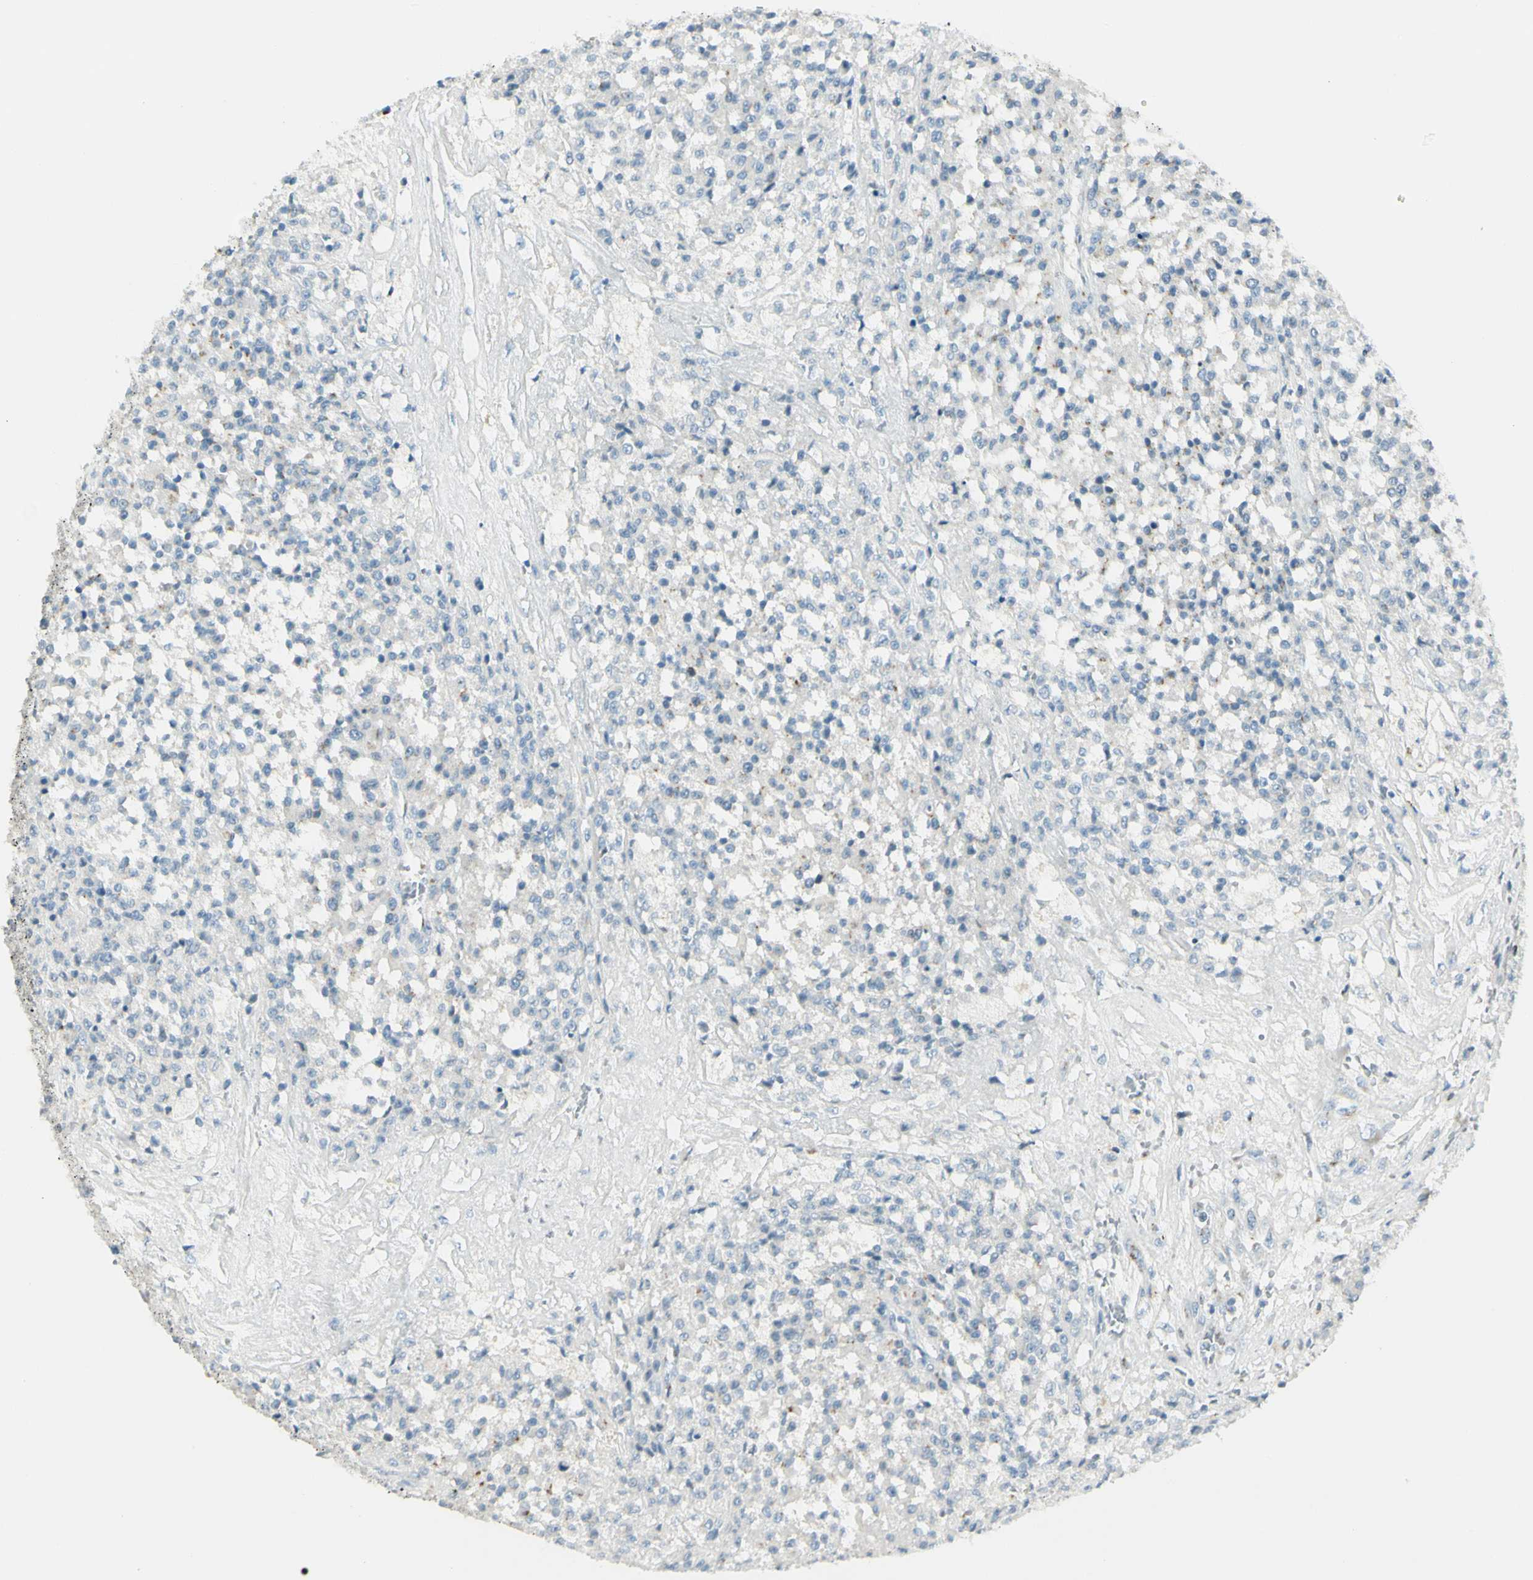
{"staining": {"intensity": "weak", "quantity": "<25%", "location": "cytoplasmic/membranous"}, "tissue": "testis cancer", "cell_type": "Tumor cells", "image_type": "cancer", "snomed": [{"axis": "morphology", "description": "Seminoma, NOS"}, {"axis": "topography", "description": "Testis"}], "caption": "Testis cancer was stained to show a protein in brown. There is no significant positivity in tumor cells.", "gene": "B4GALT1", "patient": {"sex": "male", "age": 59}}